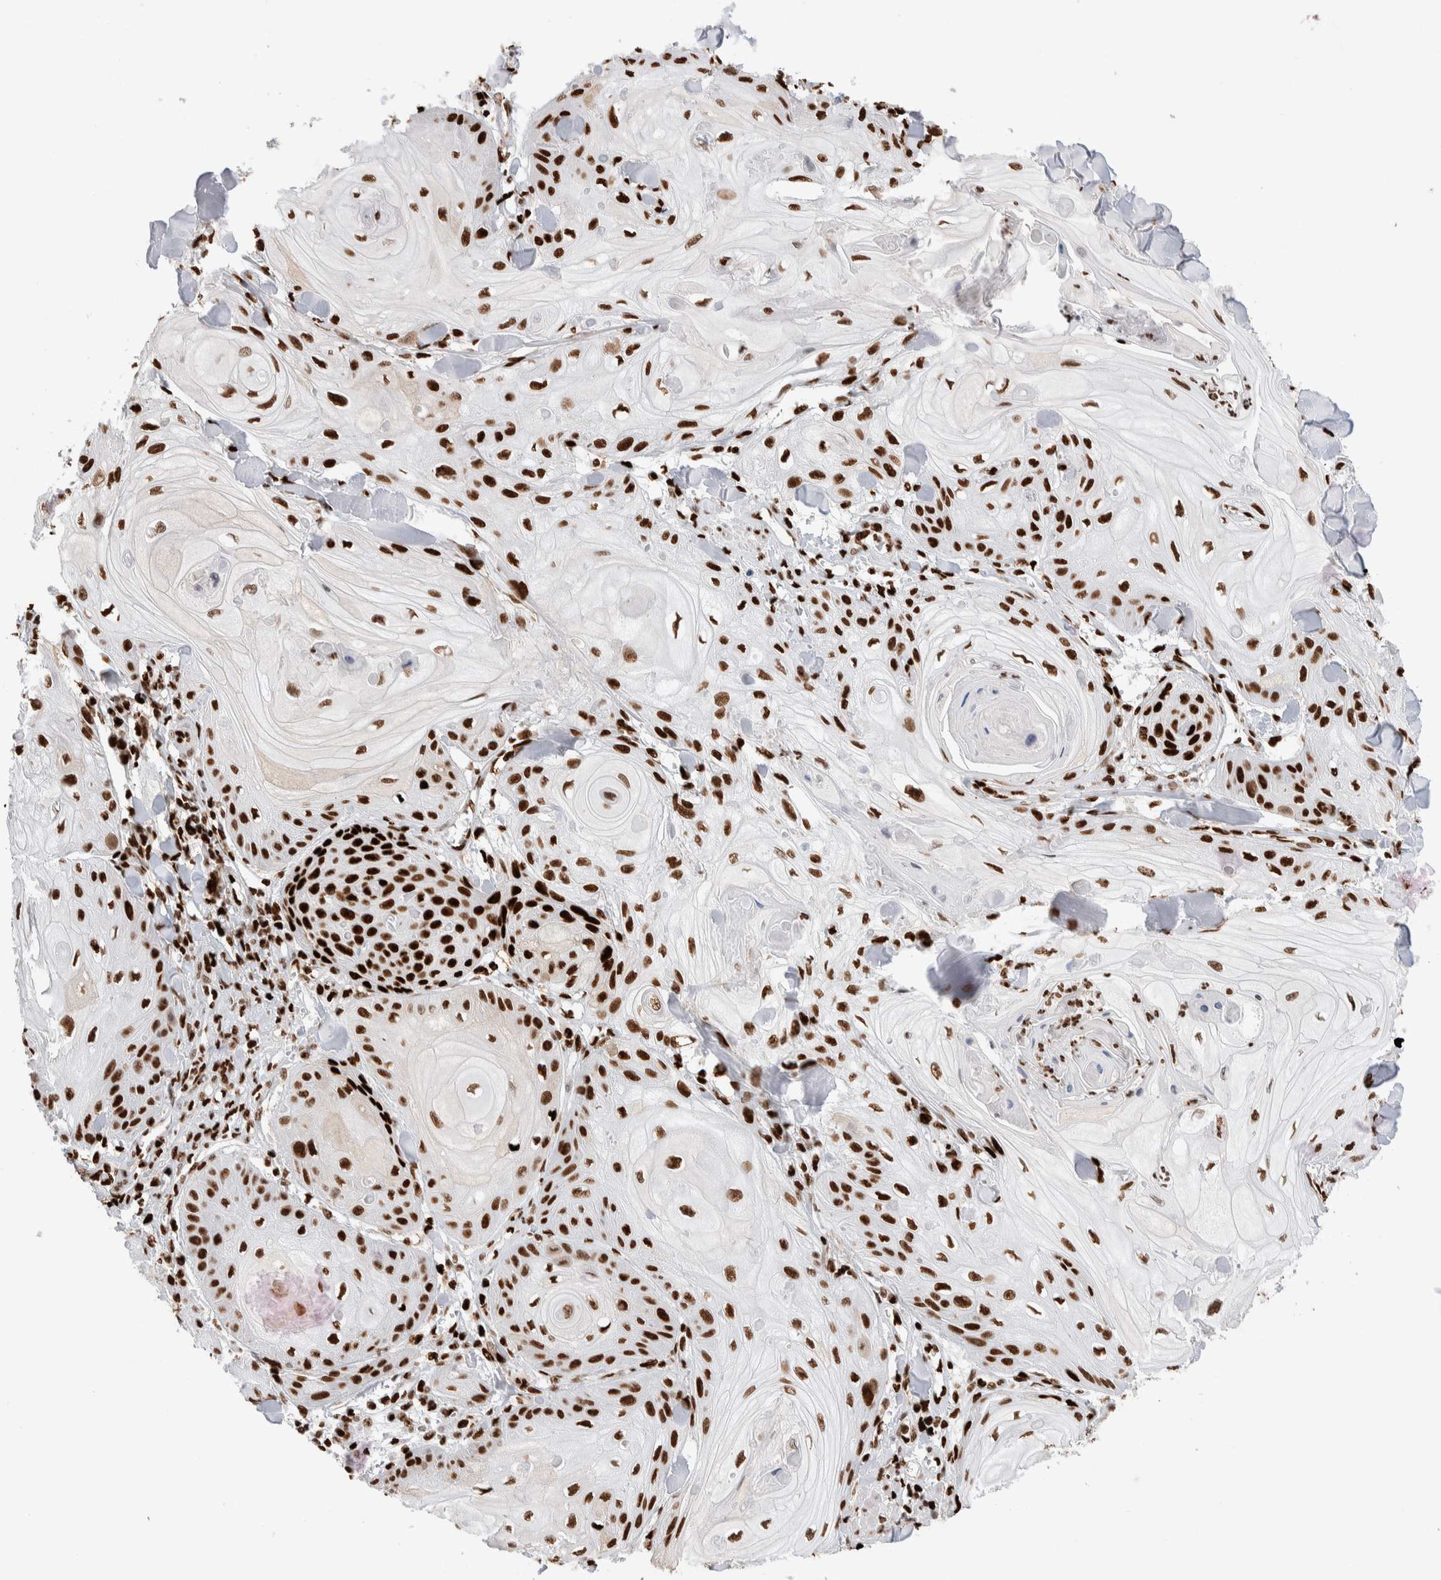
{"staining": {"intensity": "strong", "quantity": ">75%", "location": "nuclear"}, "tissue": "skin cancer", "cell_type": "Tumor cells", "image_type": "cancer", "snomed": [{"axis": "morphology", "description": "Squamous cell carcinoma, NOS"}, {"axis": "topography", "description": "Skin"}], "caption": "Strong nuclear protein staining is present in about >75% of tumor cells in skin cancer (squamous cell carcinoma). (Stains: DAB (3,3'-diaminobenzidine) in brown, nuclei in blue, Microscopy: brightfield microscopy at high magnification).", "gene": "RNASEK-C17orf49", "patient": {"sex": "male", "age": 74}}